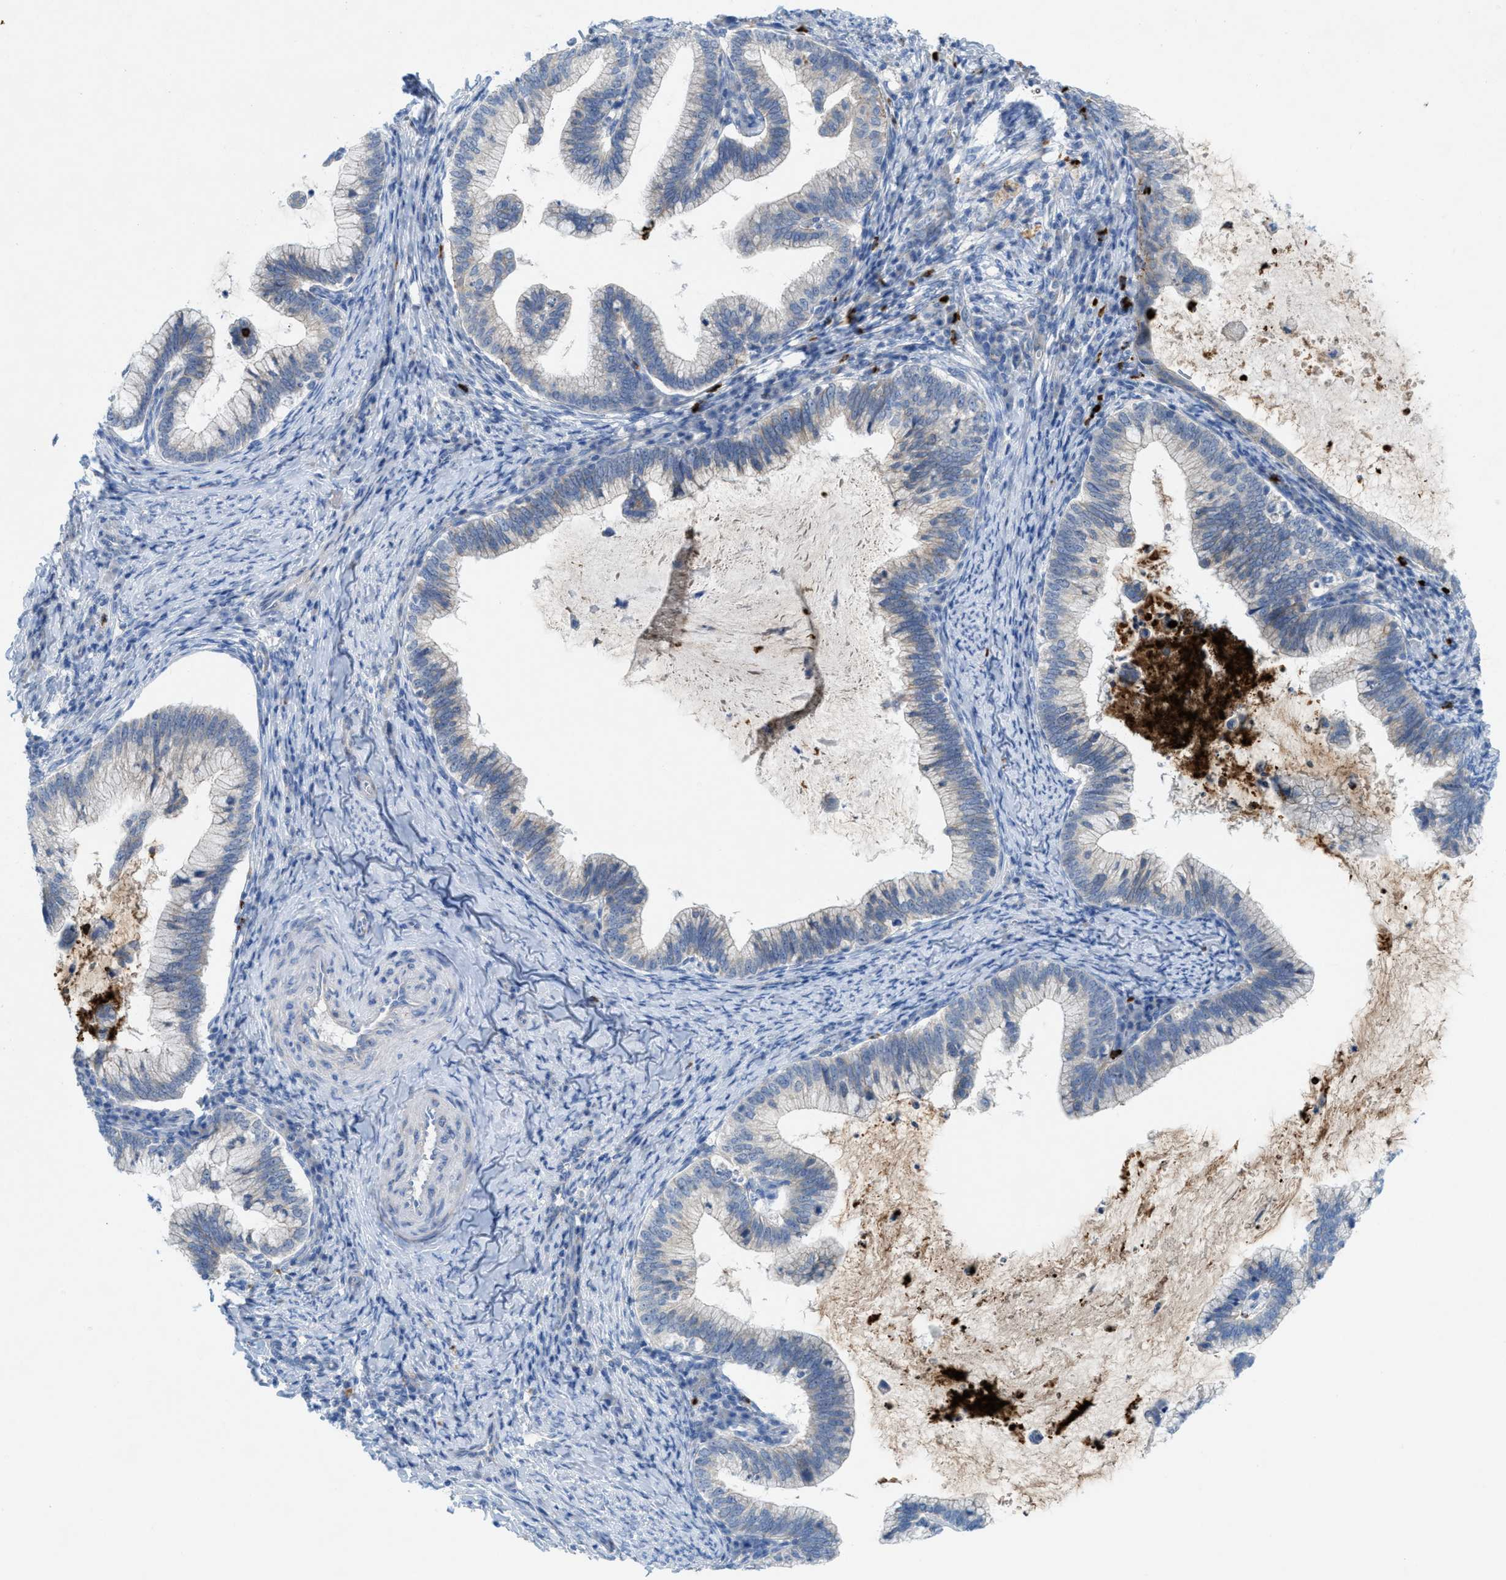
{"staining": {"intensity": "negative", "quantity": "none", "location": "none"}, "tissue": "cervical cancer", "cell_type": "Tumor cells", "image_type": "cancer", "snomed": [{"axis": "morphology", "description": "Adenocarcinoma, NOS"}, {"axis": "topography", "description": "Cervix"}], "caption": "There is no significant staining in tumor cells of cervical adenocarcinoma.", "gene": "CMTM1", "patient": {"sex": "female", "age": 36}}